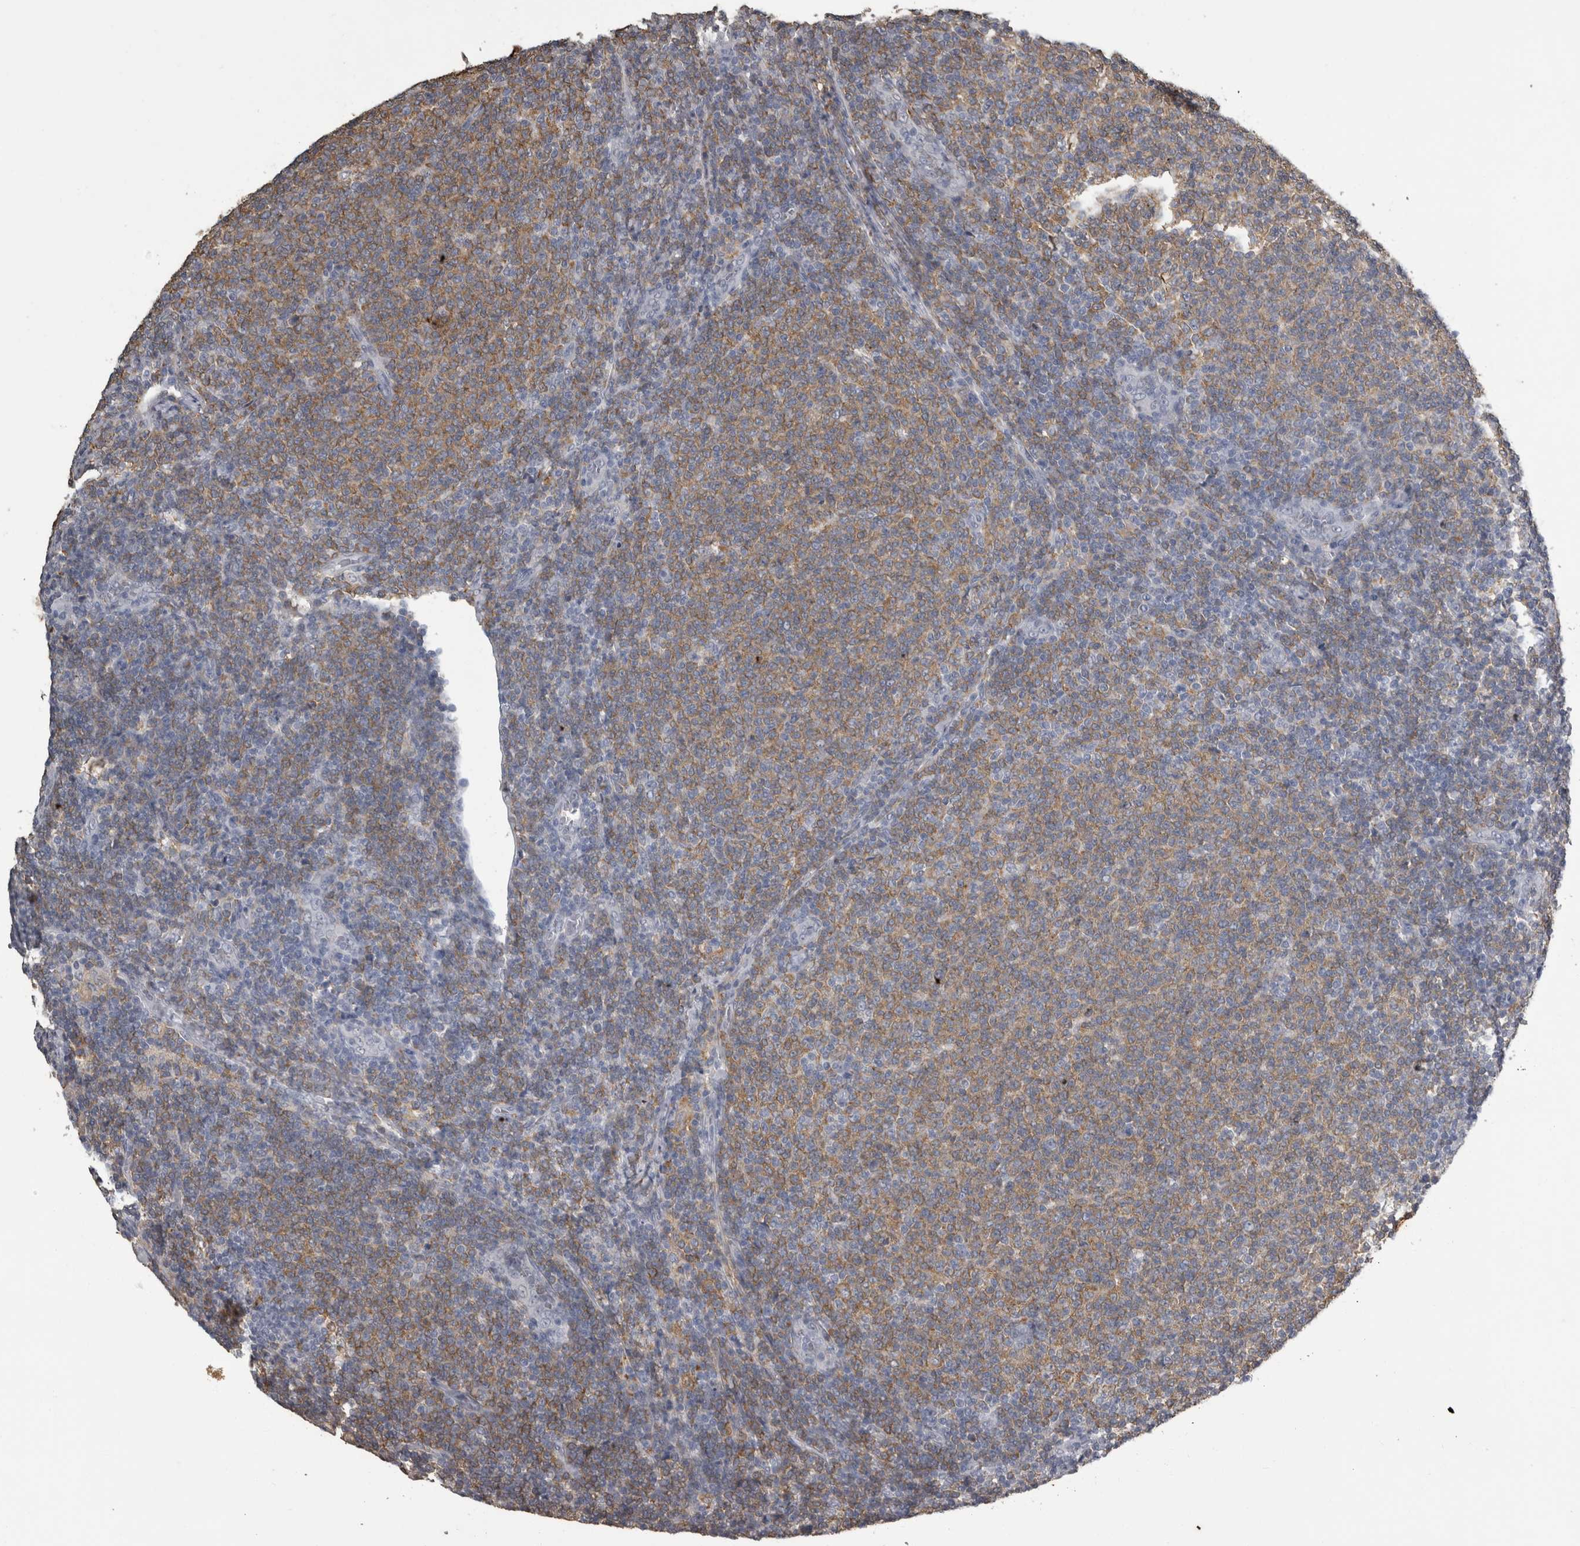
{"staining": {"intensity": "weak", "quantity": "25%-75%", "location": "cytoplasmic/membranous"}, "tissue": "lymphoma", "cell_type": "Tumor cells", "image_type": "cancer", "snomed": [{"axis": "morphology", "description": "Malignant lymphoma, non-Hodgkin's type, Low grade"}, {"axis": "topography", "description": "Lymph node"}], "caption": "This is an image of IHC staining of malignant lymphoma, non-Hodgkin's type (low-grade), which shows weak positivity in the cytoplasmic/membranous of tumor cells.", "gene": "PIK3AP1", "patient": {"sex": "male", "age": 66}}